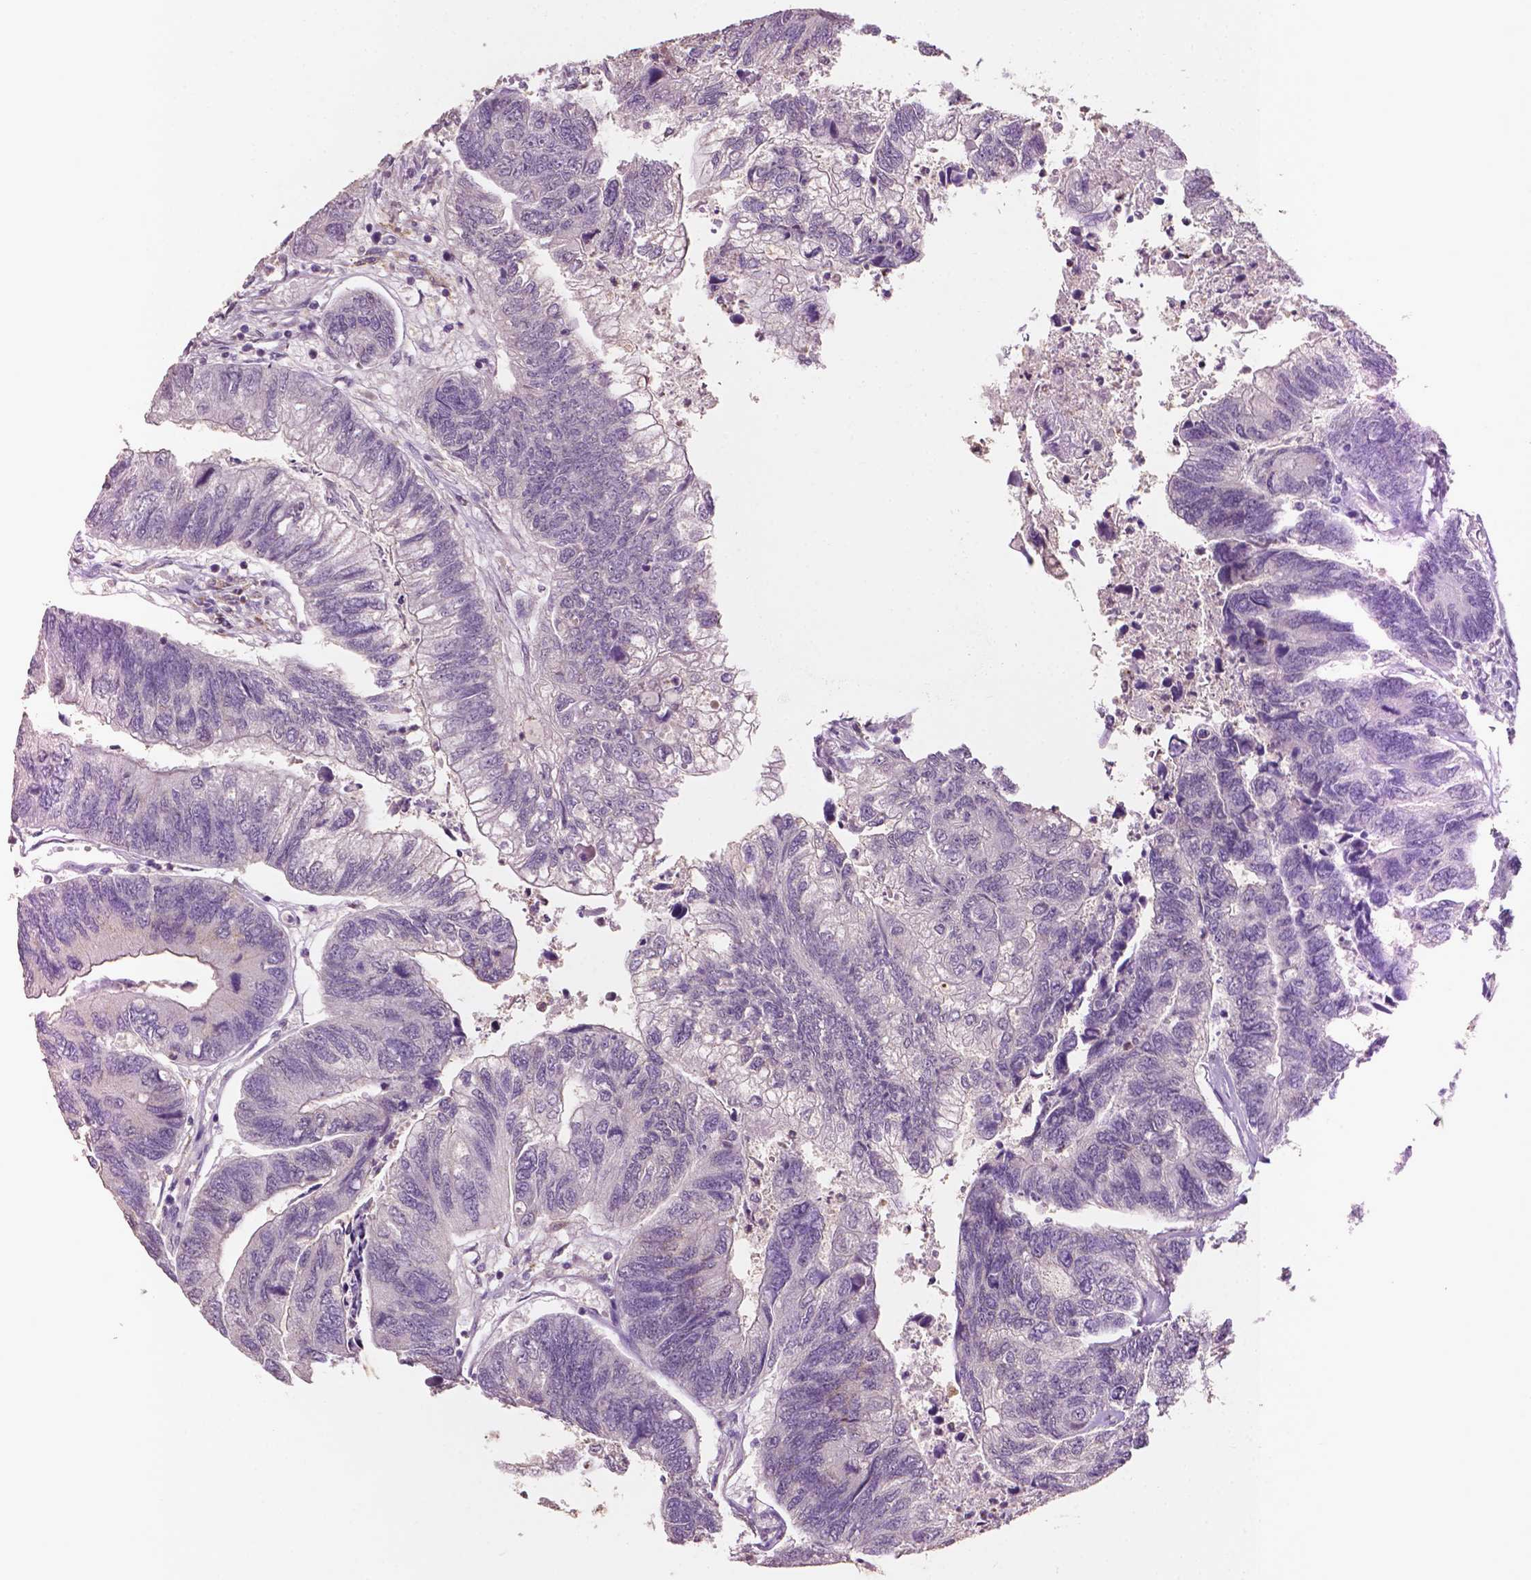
{"staining": {"intensity": "negative", "quantity": "none", "location": "none"}, "tissue": "colorectal cancer", "cell_type": "Tumor cells", "image_type": "cancer", "snomed": [{"axis": "morphology", "description": "Adenocarcinoma, NOS"}, {"axis": "topography", "description": "Colon"}], "caption": "High power microscopy image of an IHC photomicrograph of adenocarcinoma (colorectal), revealing no significant expression in tumor cells.", "gene": "EBAG9", "patient": {"sex": "female", "age": 67}}